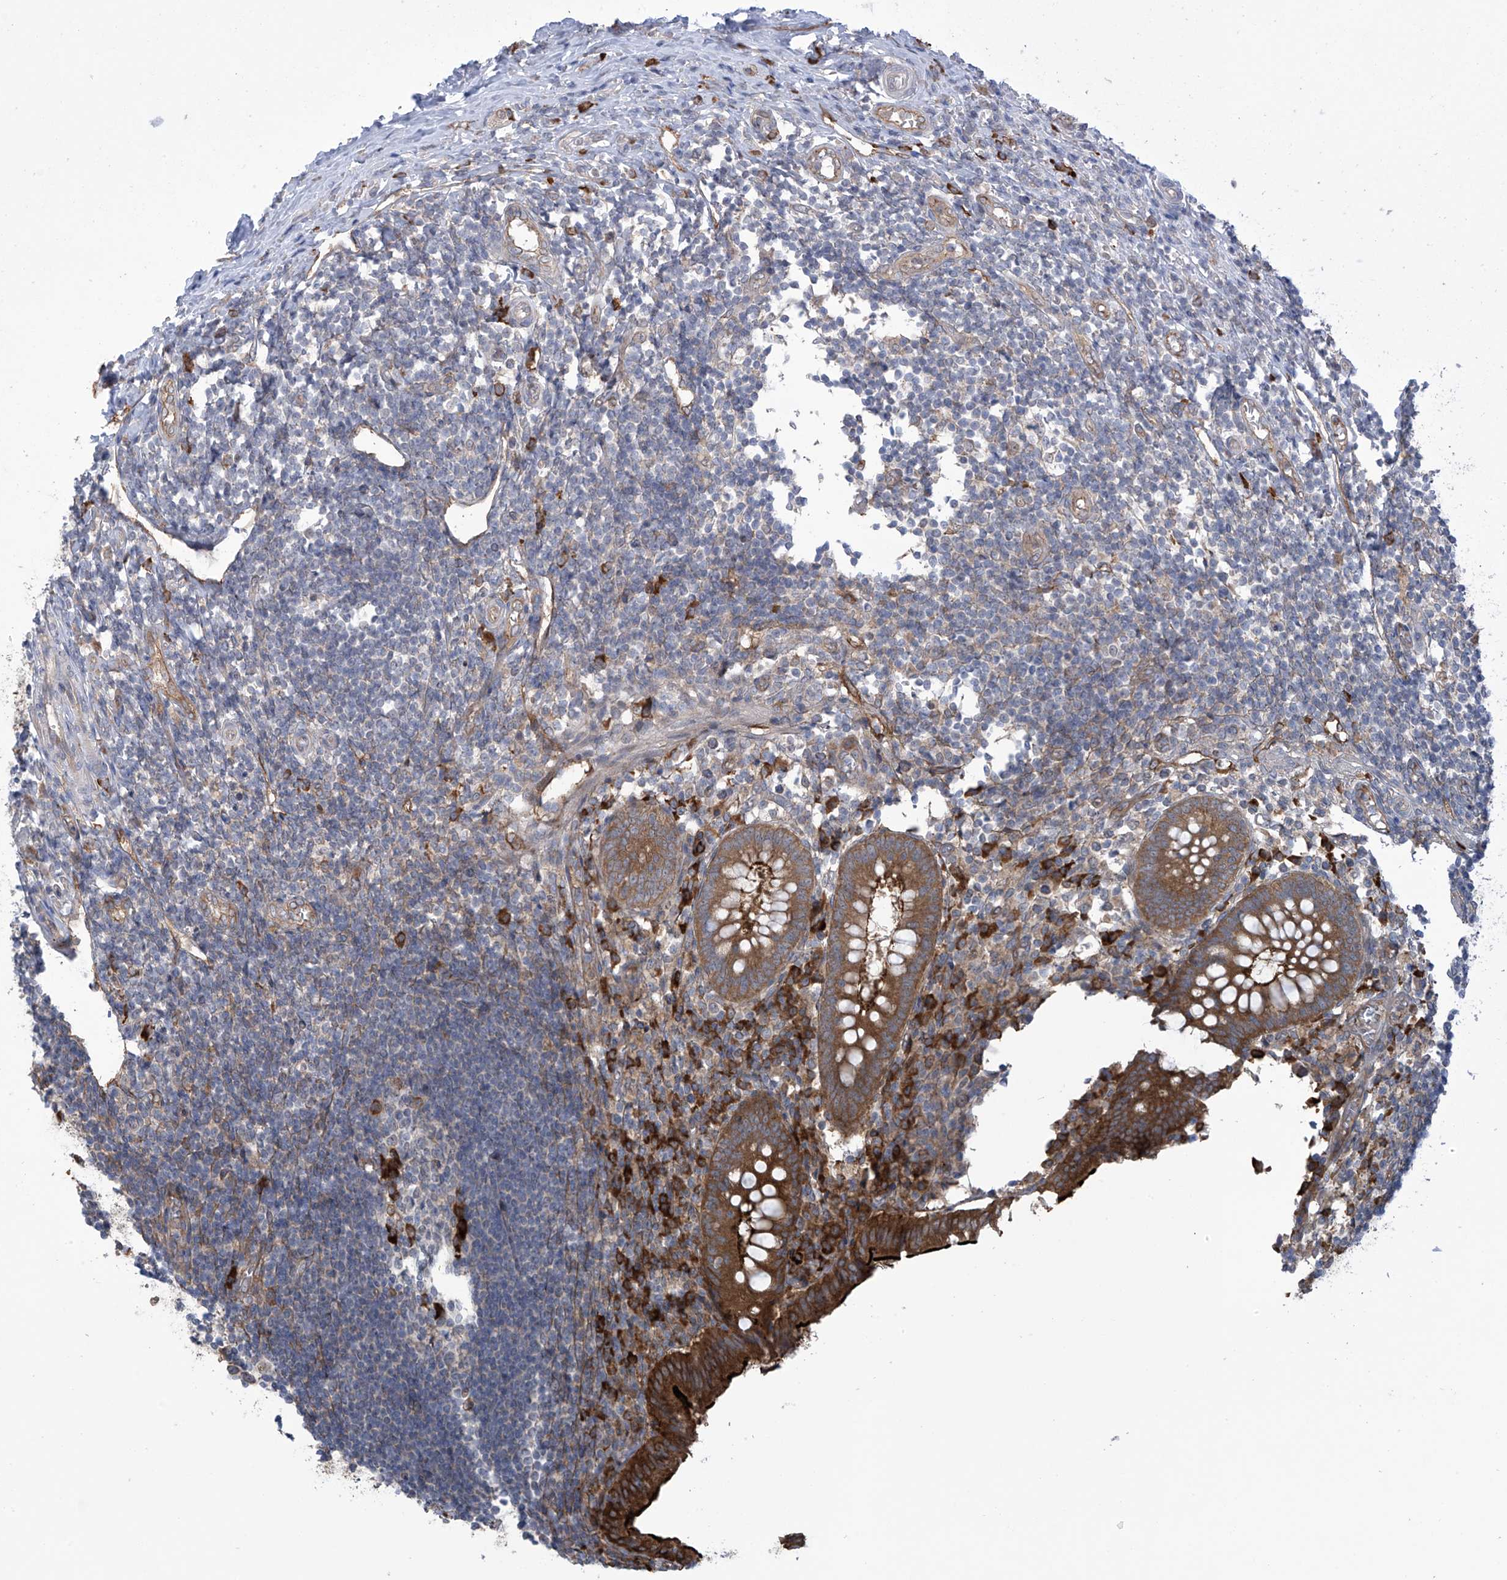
{"staining": {"intensity": "strong", "quantity": ">75%", "location": "cytoplasmic/membranous"}, "tissue": "appendix", "cell_type": "Glandular cells", "image_type": "normal", "snomed": [{"axis": "morphology", "description": "Normal tissue, NOS"}, {"axis": "topography", "description": "Appendix"}], "caption": "Strong cytoplasmic/membranous expression for a protein is appreciated in about >75% of glandular cells of benign appendix using immunohistochemistry (IHC).", "gene": "KIAA1522", "patient": {"sex": "female", "age": 17}}